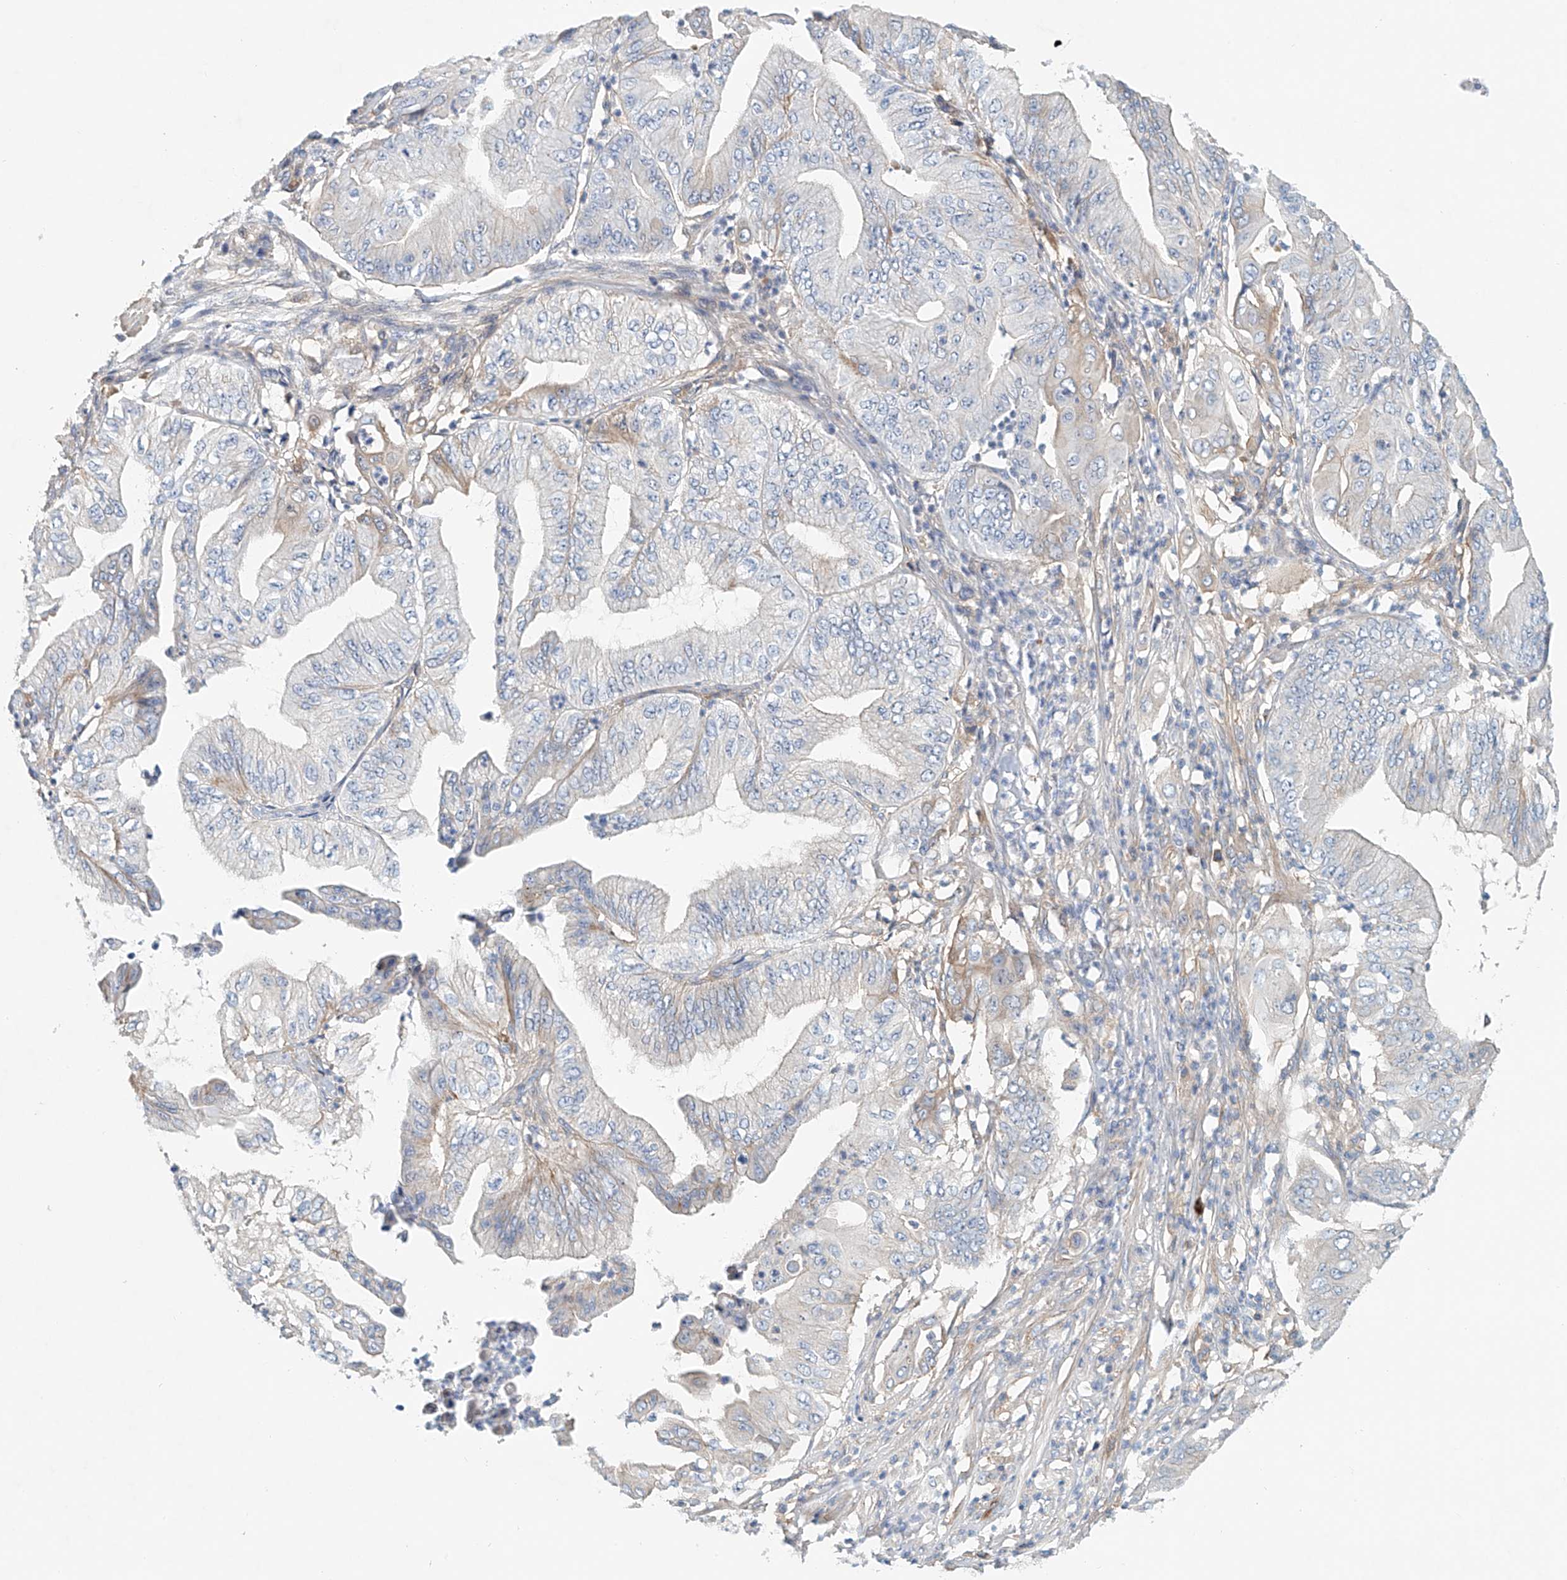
{"staining": {"intensity": "negative", "quantity": "none", "location": "none"}, "tissue": "pancreatic cancer", "cell_type": "Tumor cells", "image_type": "cancer", "snomed": [{"axis": "morphology", "description": "Adenocarcinoma, NOS"}, {"axis": "topography", "description": "Pancreas"}], "caption": "This is a image of immunohistochemistry staining of pancreatic cancer, which shows no positivity in tumor cells.", "gene": "FRYL", "patient": {"sex": "female", "age": 77}}